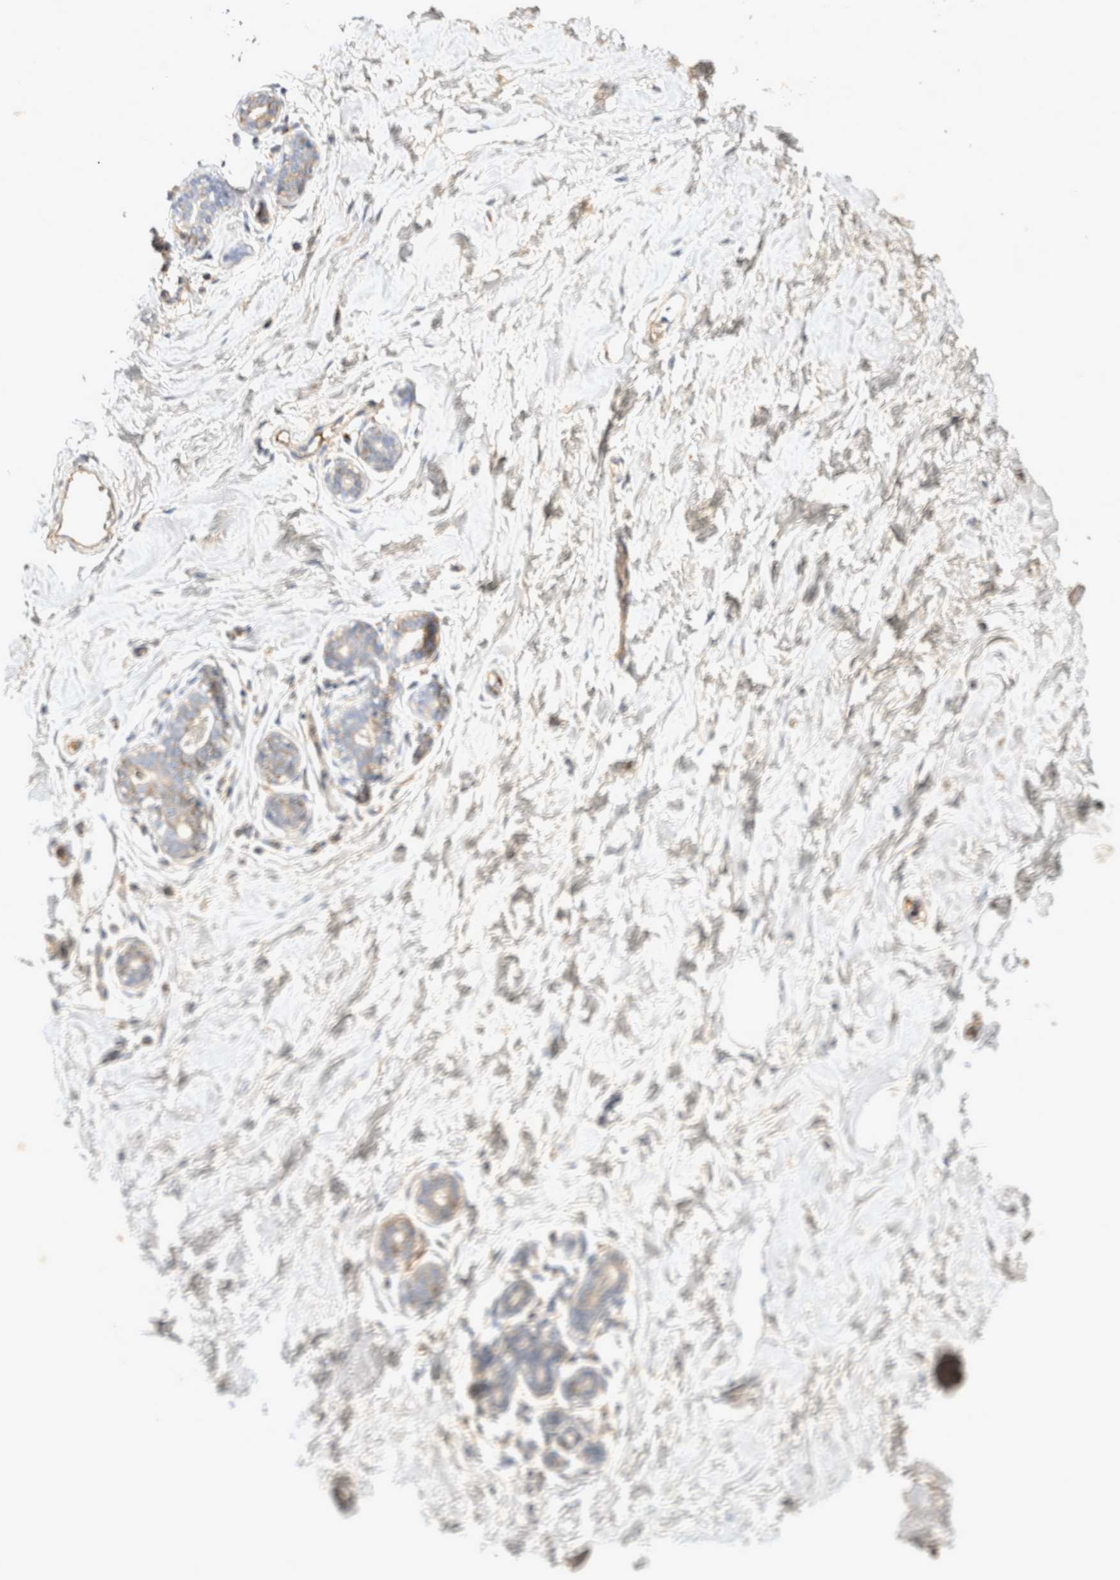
{"staining": {"intensity": "weak", "quantity": "25%-75%", "location": "cytoplasmic/membranous"}, "tissue": "breast", "cell_type": "Glandular cells", "image_type": "normal", "snomed": [{"axis": "morphology", "description": "Normal tissue, NOS"}, {"axis": "morphology", "description": "Adenoma, NOS"}, {"axis": "topography", "description": "Breast"}], "caption": "Glandular cells demonstrate weak cytoplasmic/membranous expression in about 25%-75% of cells in normal breast. The staining was performed using DAB (3,3'-diaminobenzidine) to visualize the protein expression in brown, while the nuclei were stained in blue with hematoxylin (Magnification: 20x).", "gene": "EIF4G3", "patient": {"sex": "female", "age": 23}}